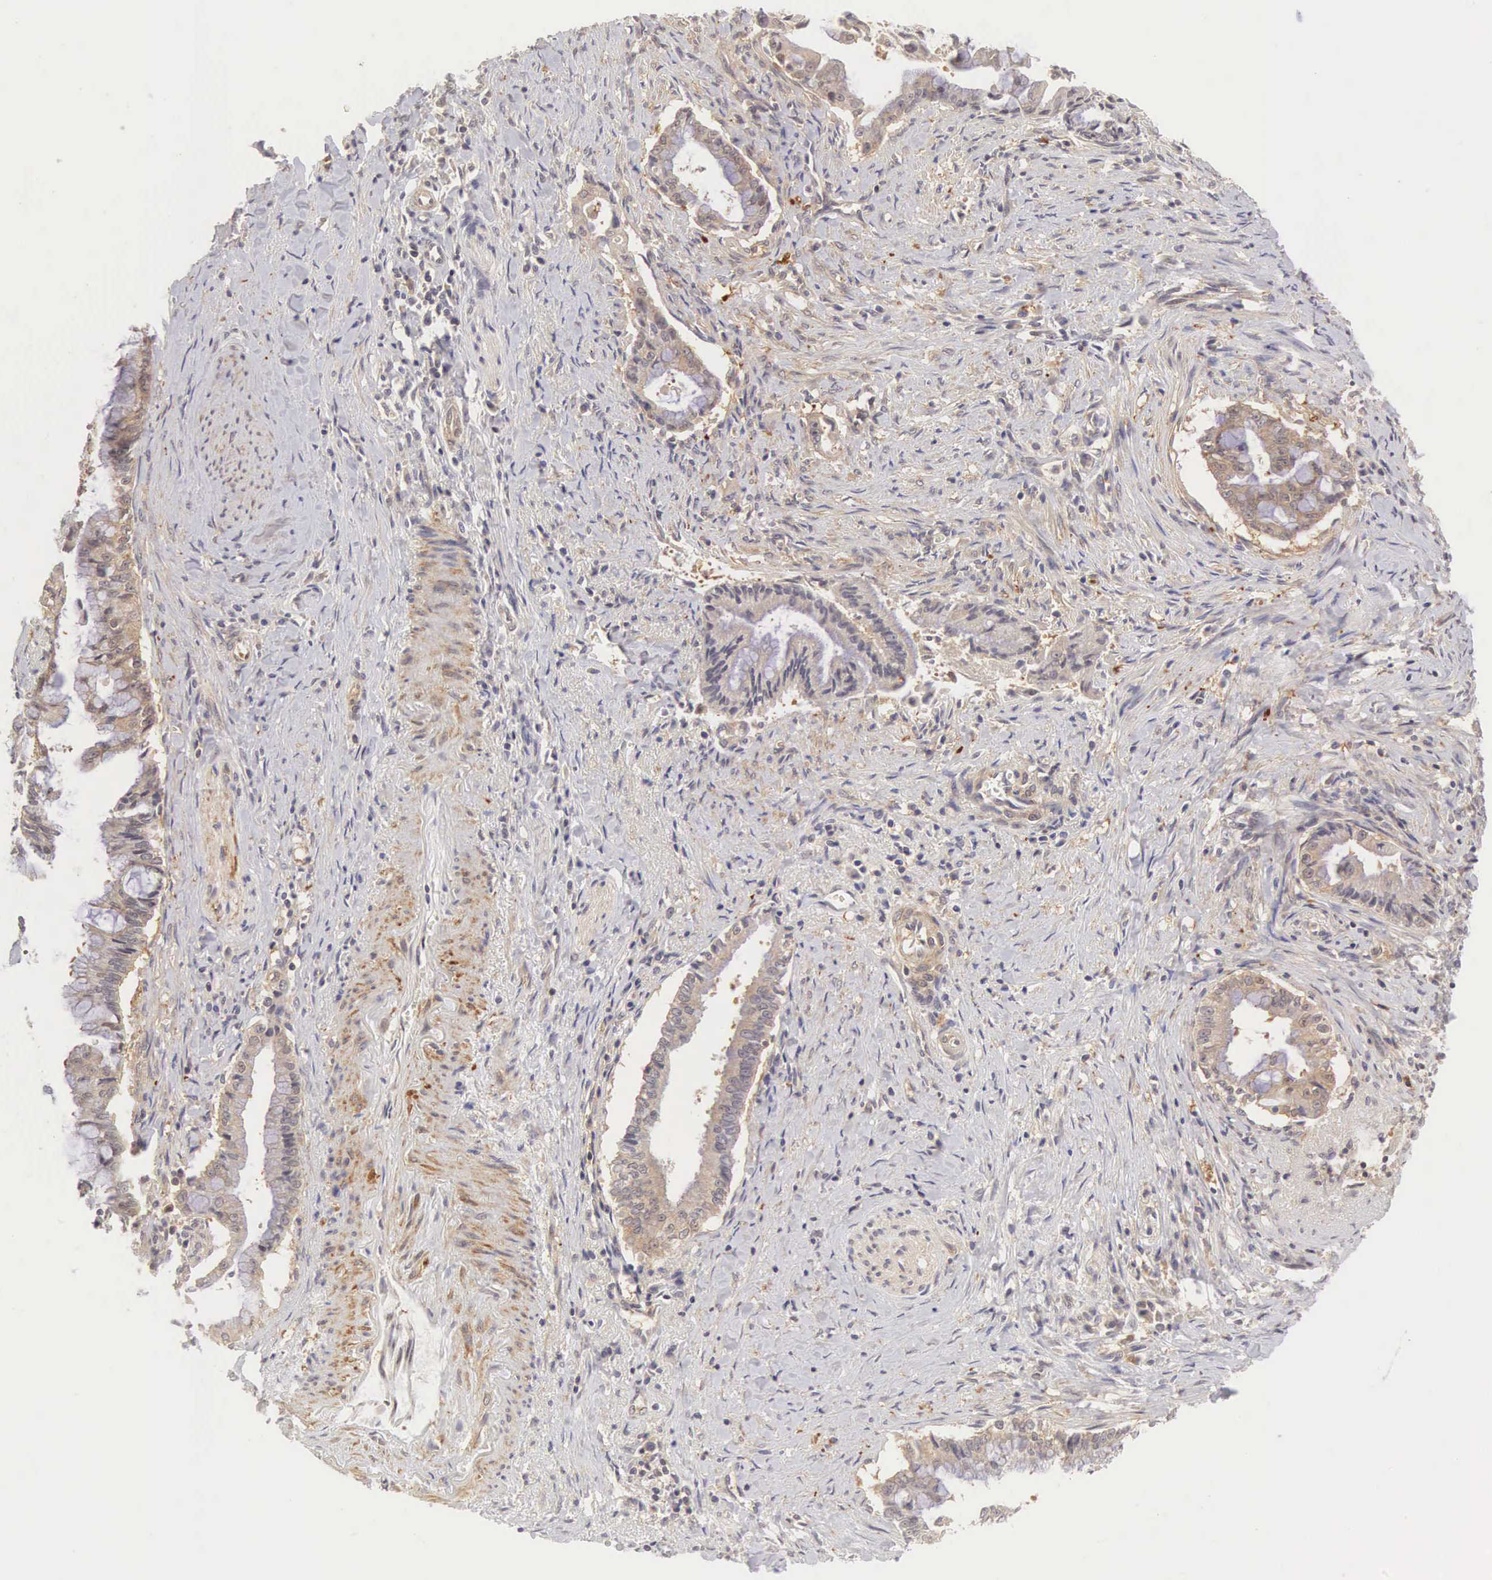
{"staining": {"intensity": "weak", "quantity": "25%-75%", "location": "cytoplasmic/membranous"}, "tissue": "pancreatic cancer", "cell_type": "Tumor cells", "image_type": "cancer", "snomed": [{"axis": "morphology", "description": "Adenocarcinoma, NOS"}, {"axis": "topography", "description": "Pancreas"}], "caption": "Pancreatic cancer (adenocarcinoma) stained for a protein demonstrates weak cytoplasmic/membranous positivity in tumor cells. (DAB (3,3'-diaminobenzidine) IHC with brightfield microscopy, high magnification).", "gene": "CD1A", "patient": {"sex": "male", "age": 59}}